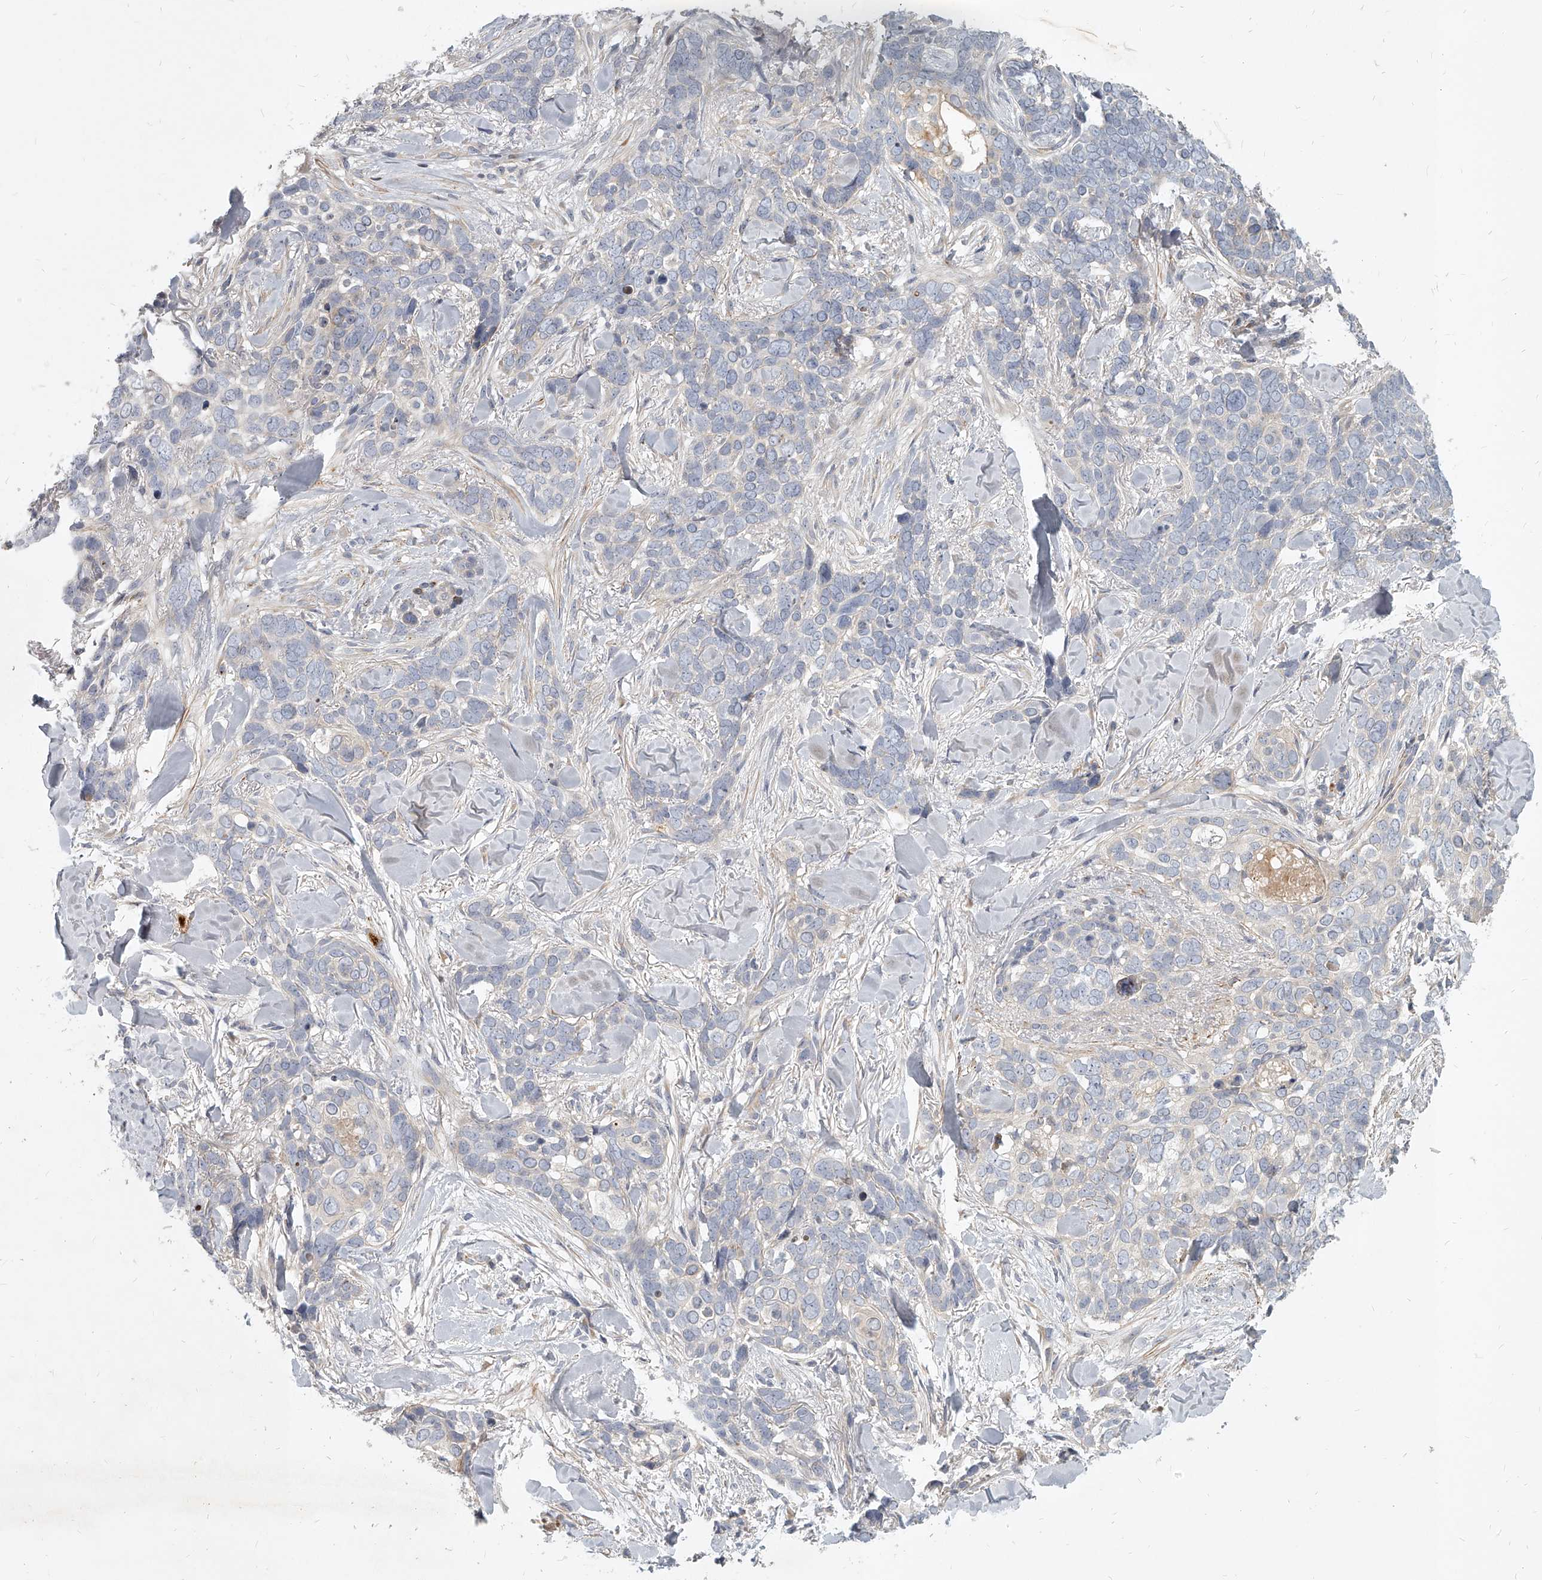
{"staining": {"intensity": "negative", "quantity": "none", "location": "none"}, "tissue": "skin cancer", "cell_type": "Tumor cells", "image_type": "cancer", "snomed": [{"axis": "morphology", "description": "Basal cell carcinoma"}, {"axis": "topography", "description": "Skin"}], "caption": "Basal cell carcinoma (skin) was stained to show a protein in brown. There is no significant staining in tumor cells. Nuclei are stained in blue.", "gene": "SLC37A1", "patient": {"sex": "female", "age": 82}}